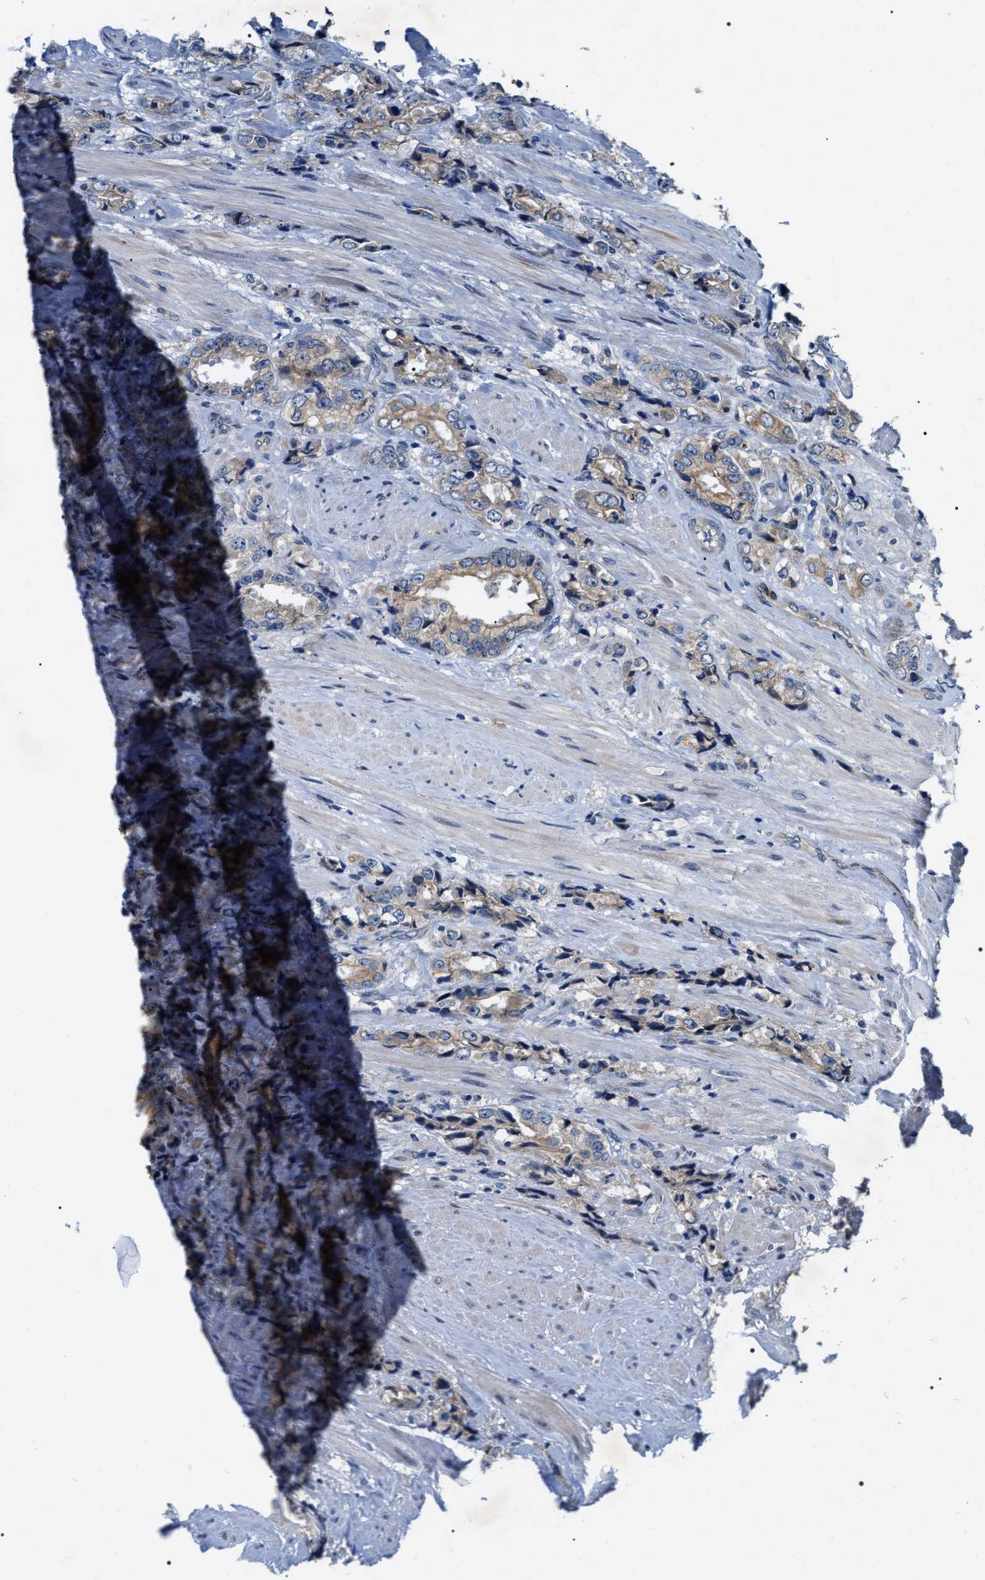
{"staining": {"intensity": "weak", "quantity": "<25%", "location": "cytoplasmic/membranous"}, "tissue": "prostate cancer", "cell_type": "Tumor cells", "image_type": "cancer", "snomed": [{"axis": "morphology", "description": "Adenocarcinoma, High grade"}, {"axis": "topography", "description": "Prostate"}], "caption": "Tumor cells show no significant staining in prostate high-grade adenocarcinoma.", "gene": "IFT81", "patient": {"sex": "male", "age": 61}}